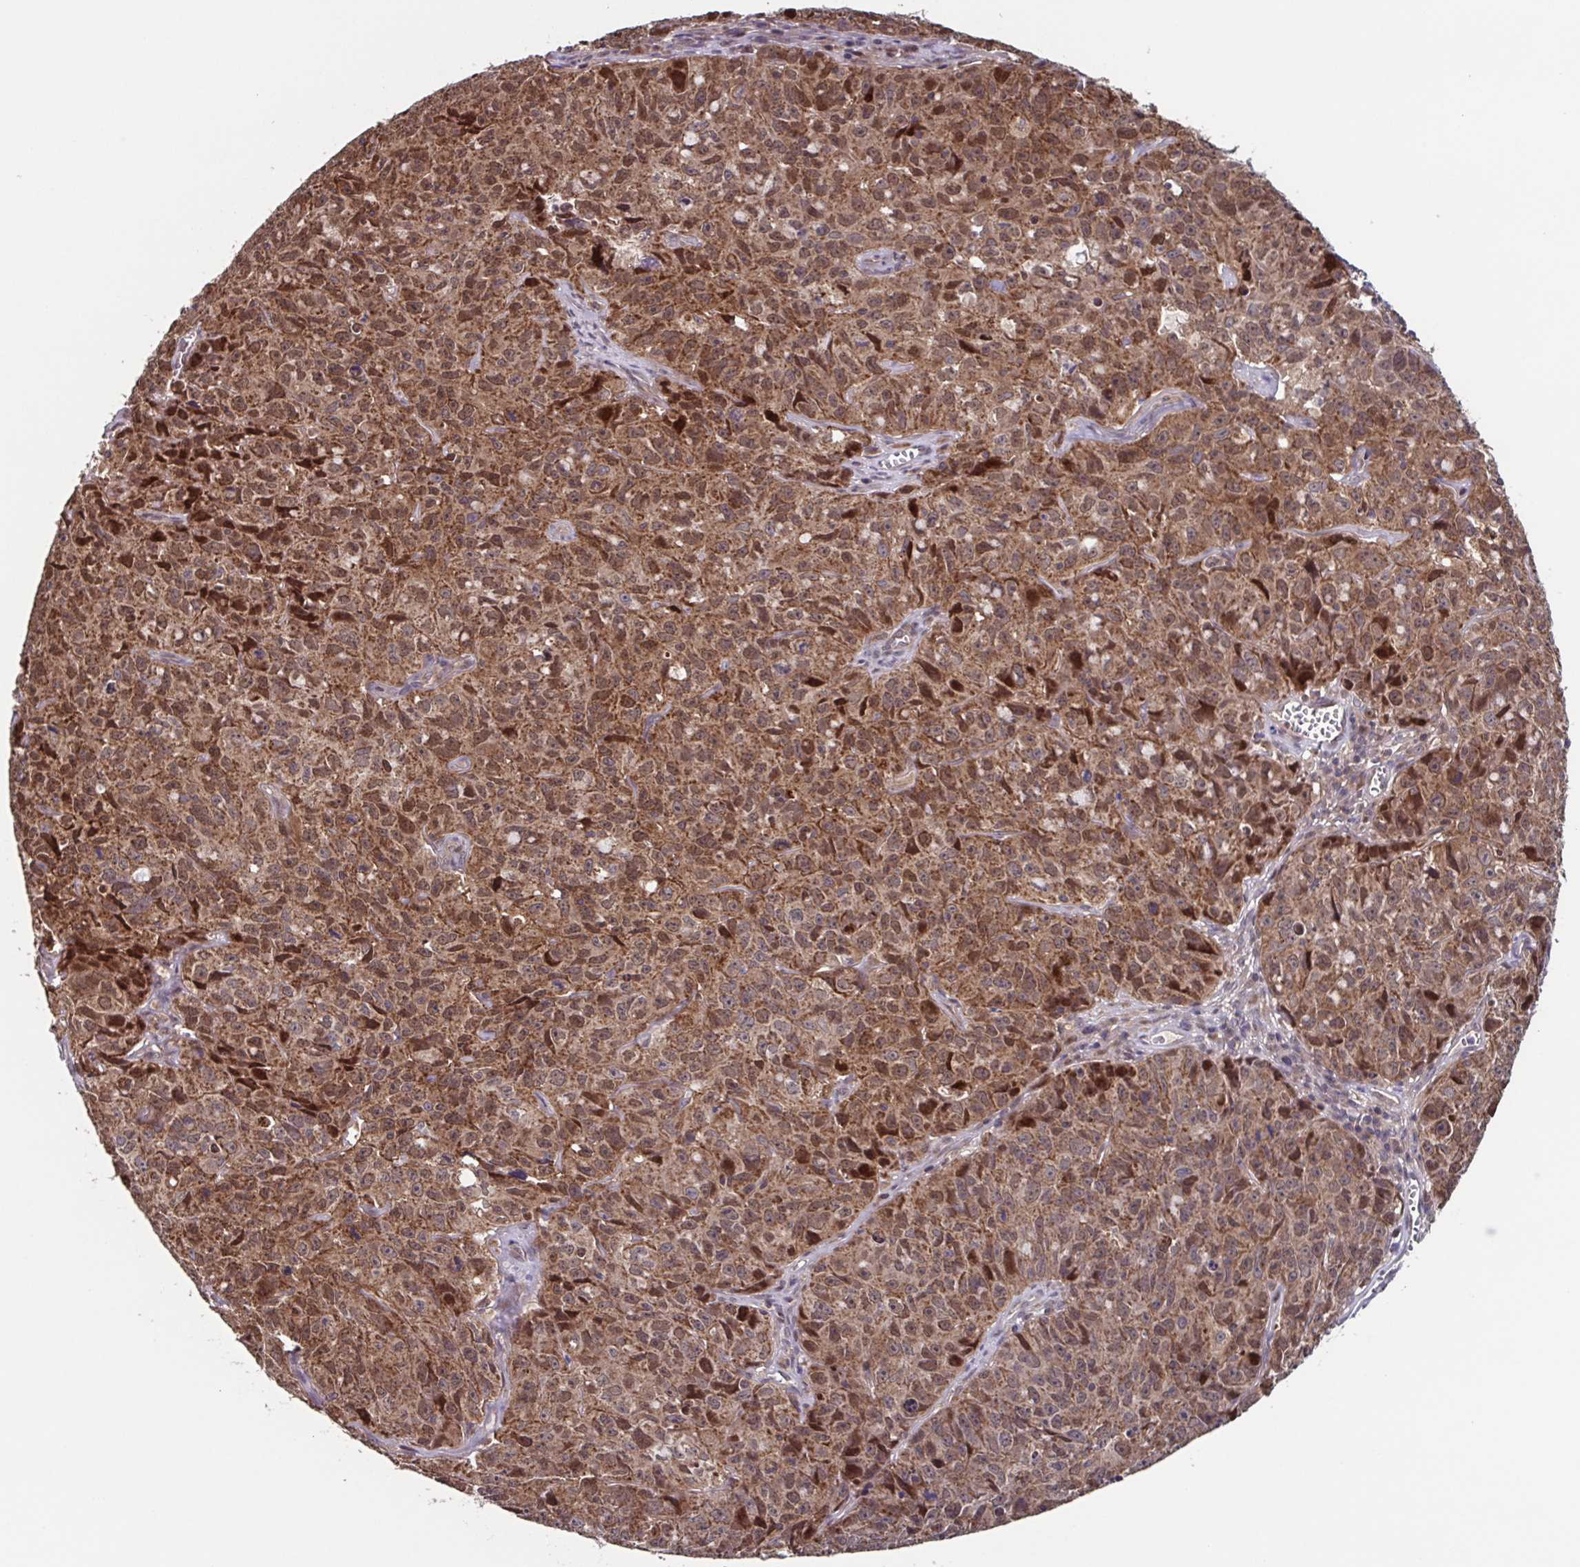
{"staining": {"intensity": "moderate", "quantity": ">75%", "location": "cytoplasmic/membranous,nuclear"}, "tissue": "cervical cancer", "cell_type": "Tumor cells", "image_type": "cancer", "snomed": [{"axis": "morphology", "description": "Squamous cell carcinoma, NOS"}, {"axis": "topography", "description": "Cervix"}], "caption": "Immunohistochemical staining of cervical squamous cell carcinoma shows medium levels of moderate cytoplasmic/membranous and nuclear staining in approximately >75% of tumor cells. Nuclei are stained in blue.", "gene": "TTC19", "patient": {"sex": "female", "age": 28}}